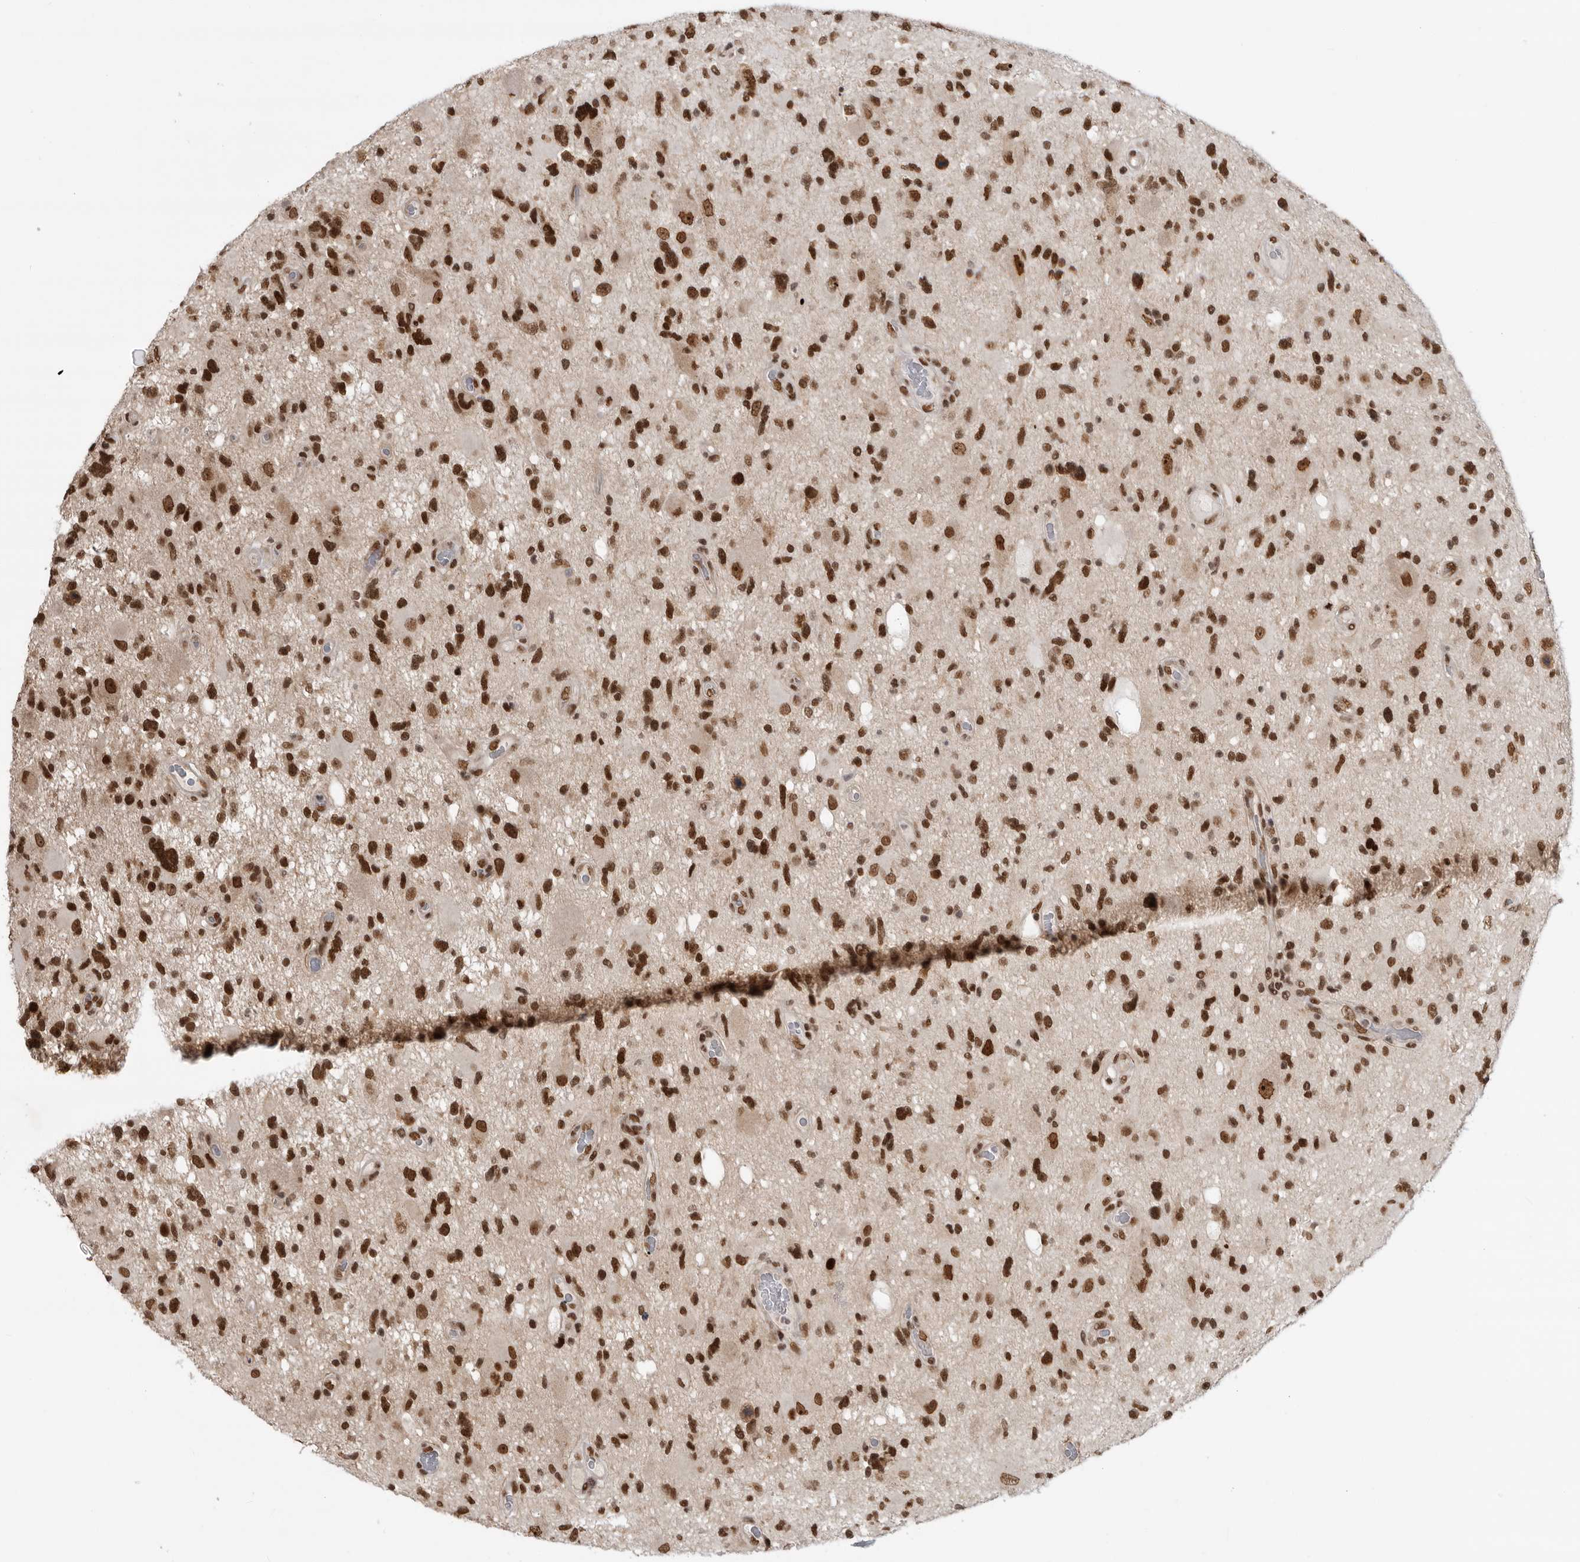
{"staining": {"intensity": "strong", "quantity": ">75%", "location": "nuclear"}, "tissue": "glioma", "cell_type": "Tumor cells", "image_type": "cancer", "snomed": [{"axis": "morphology", "description": "Glioma, malignant, High grade"}, {"axis": "topography", "description": "Brain"}], "caption": "Strong nuclear staining is appreciated in about >75% of tumor cells in glioma.", "gene": "ZNF830", "patient": {"sex": "male", "age": 33}}